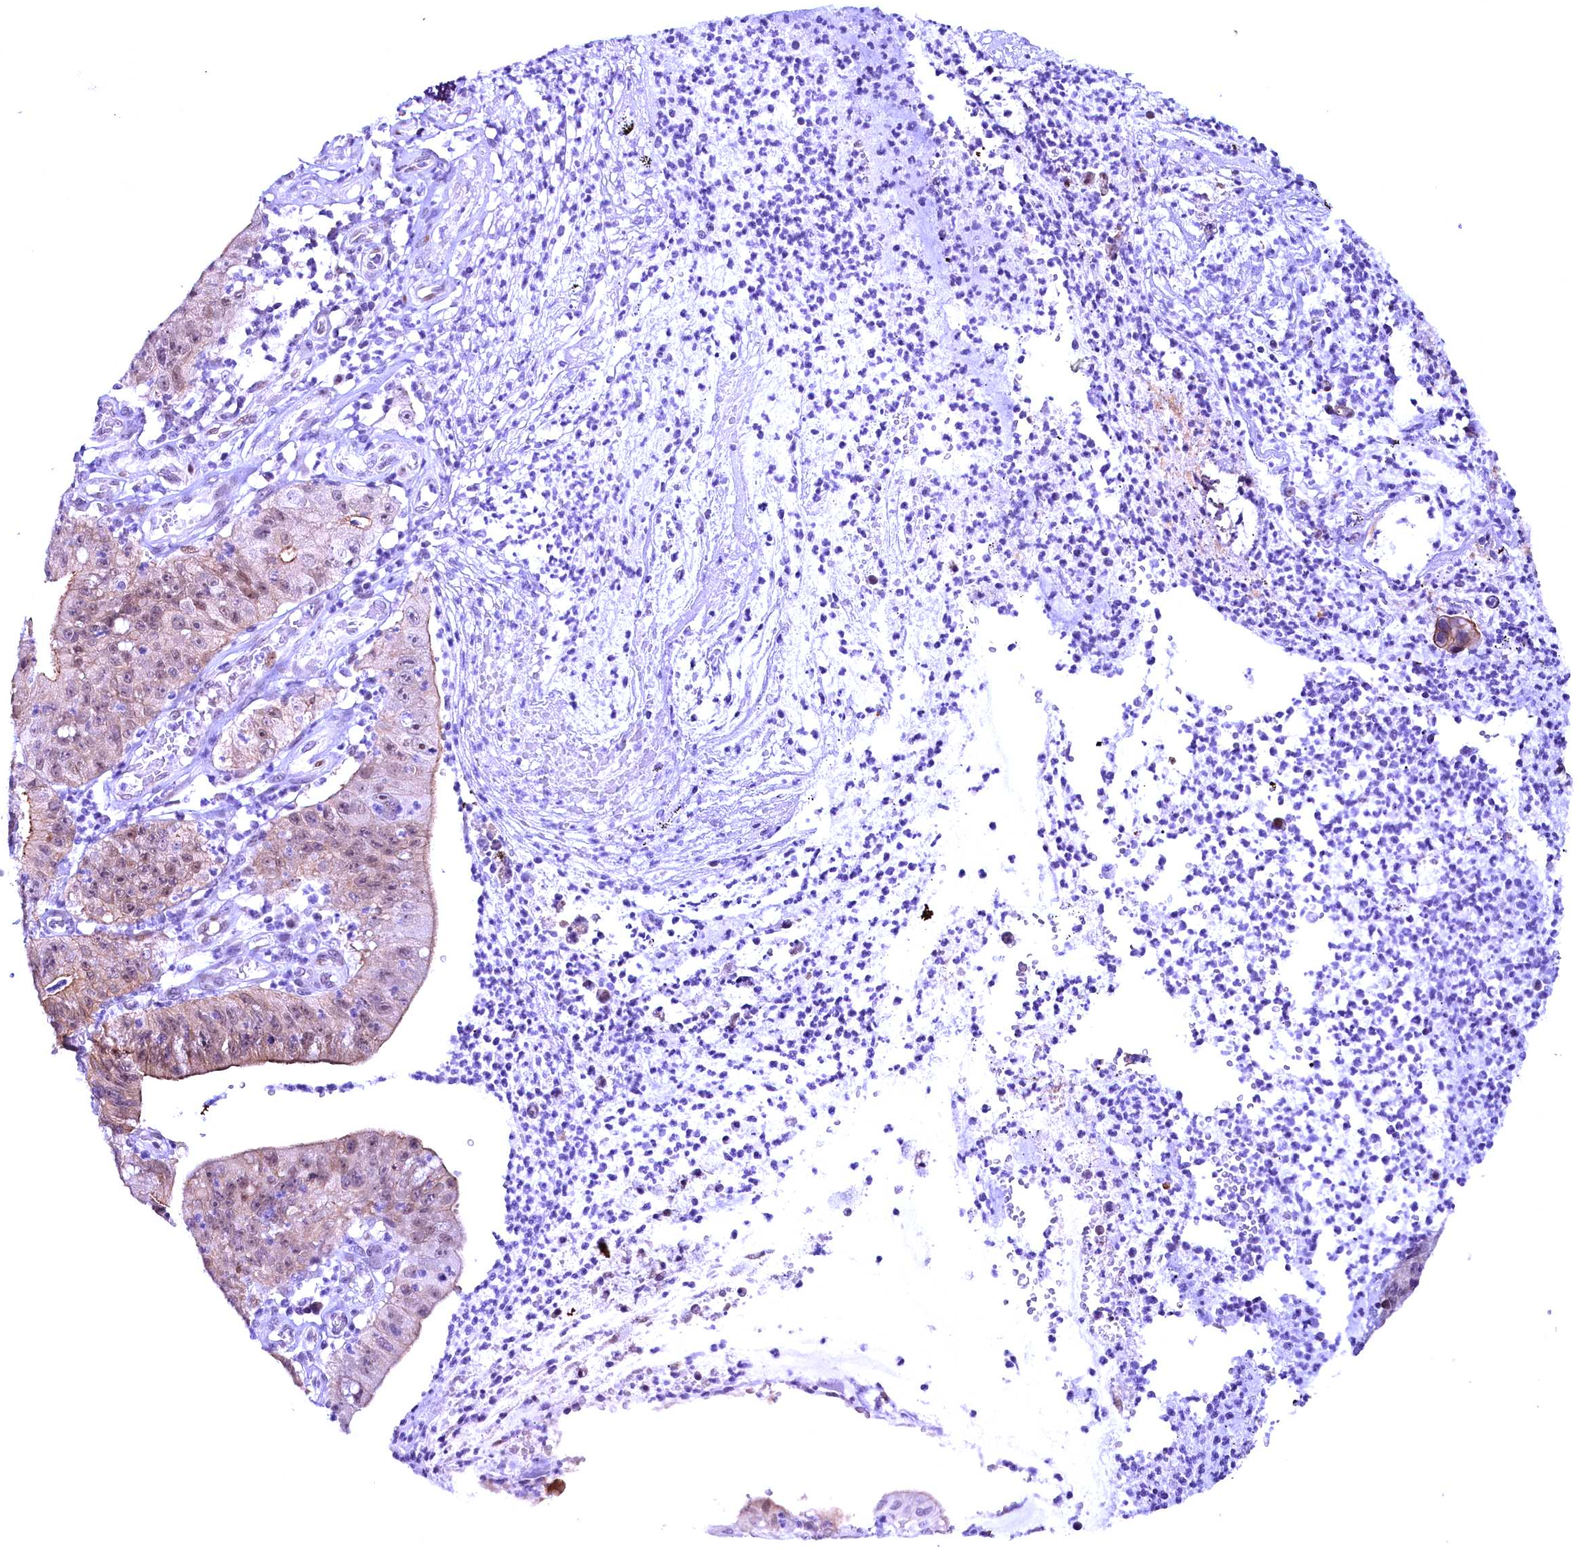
{"staining": {"intensity": "weak", "quantity": ">75%", "location": "cytoplasmic/membranous,nuclear"}, "tissue": "stomach cancer", "cell_type": "Tumor cells", "image_type": "cancer", "snomed": [{"axis": "morphology", "description": "Adenocarcinoma, NOS"}, {"axis": "topography", "description": "Stomach"}], "caption": "A histopathology image of stomach cancer (adenocarcinoma) stained for a protein displays weak cytoplasmic/membranous and nuclear brown staining in tumor cells.", "gene": "CCDC106", "patient": {"sex": "male", "age": 59}}